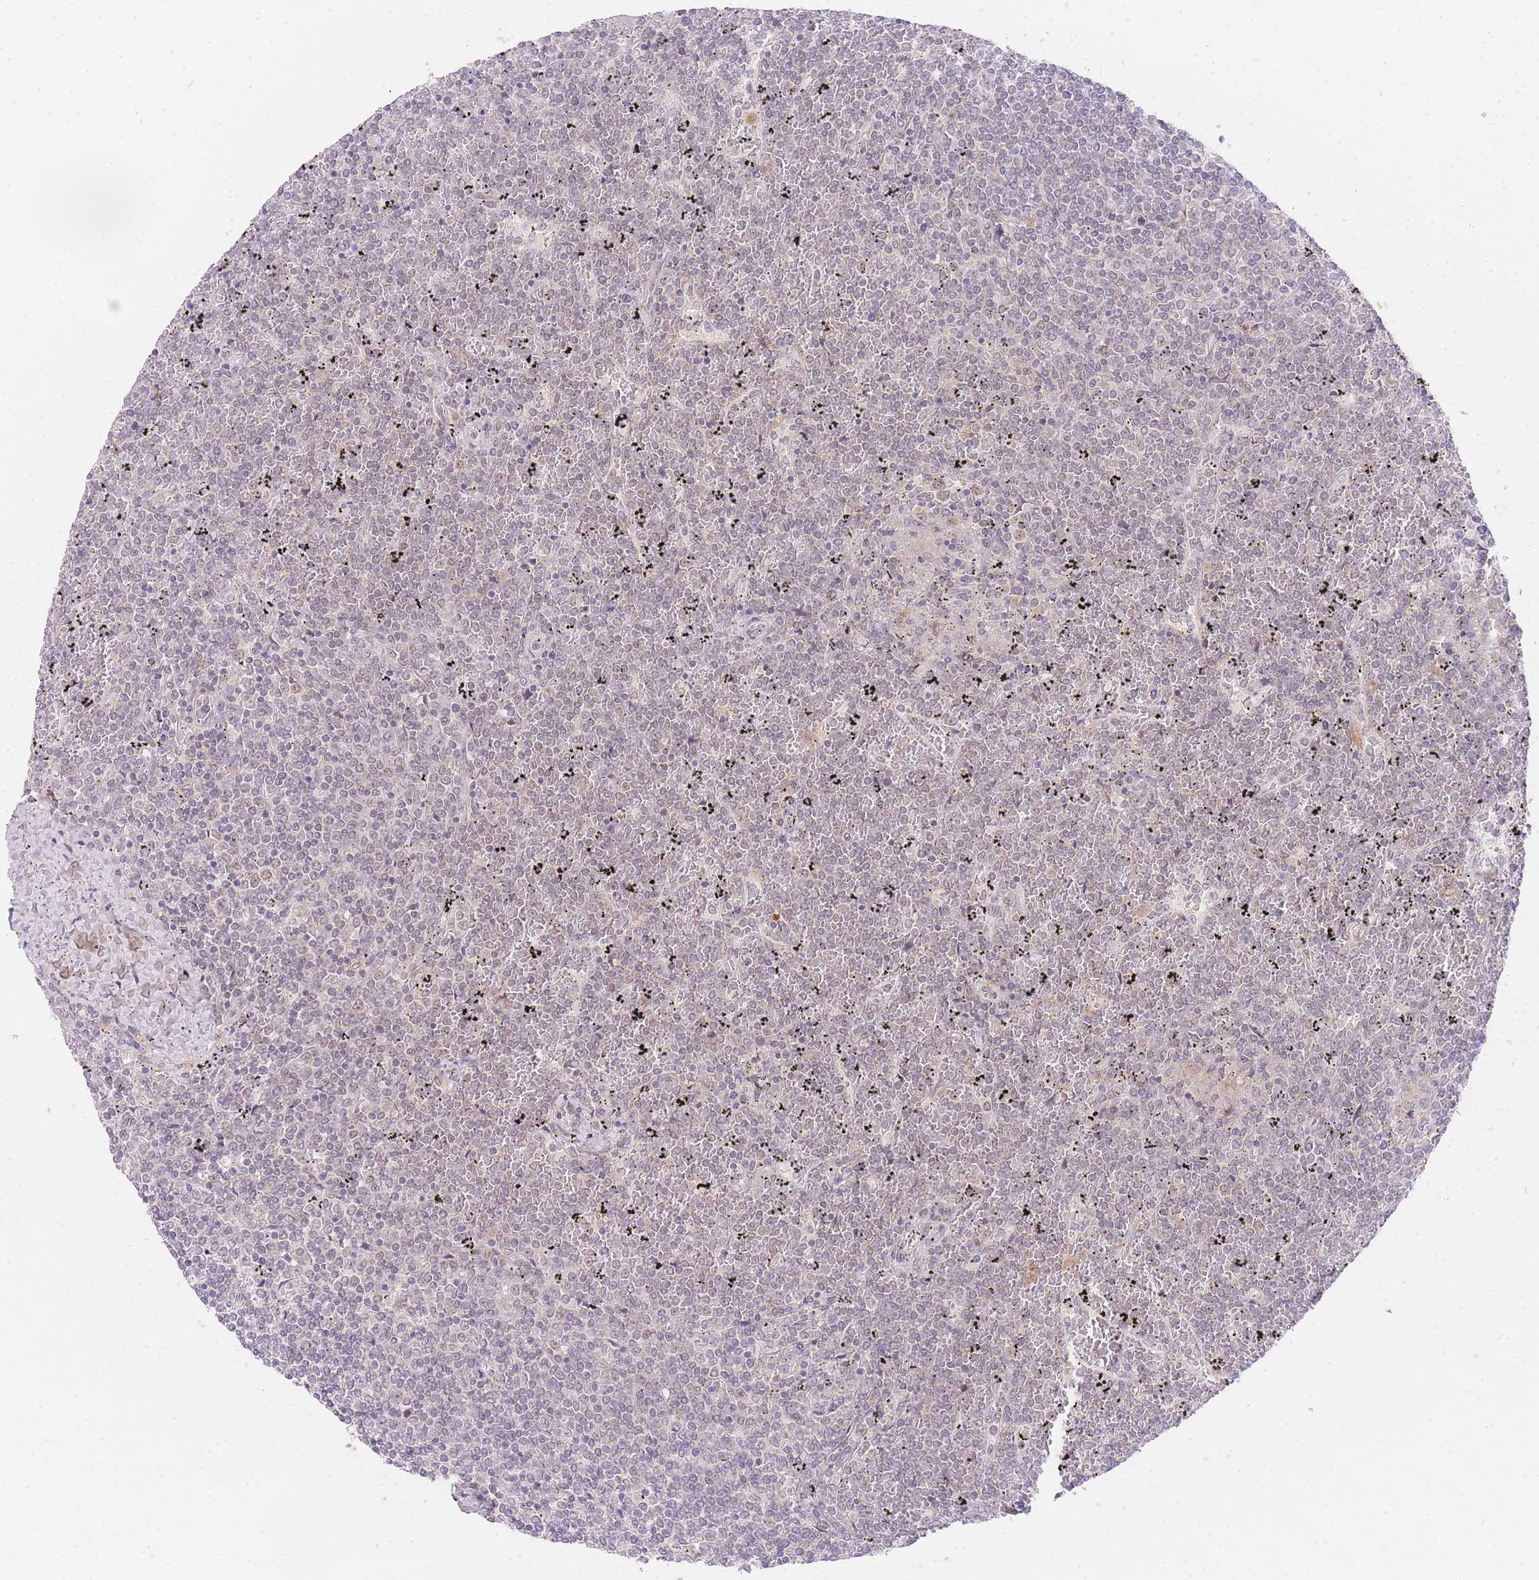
{"staining": {"intensity": "negative", "quantity": "none", "location": "none"}, "tissue": "lymphoma", "cell_type": "Tumor cells", "image_type": "cancer", "snomed": [{"axis": "morphology", "description": "Malignant lymphoma, non-Hodgkin's type, Low grade"}, {"axis": "topography", "description": "Spleen"}], "caption": "High power microscopy micrograph of an IHC histopathology image of lymphoma, revealing no significant staining in tumor cells.", "gene": "SLC25A33", "patient": {"sex": "female", "age": 19}}